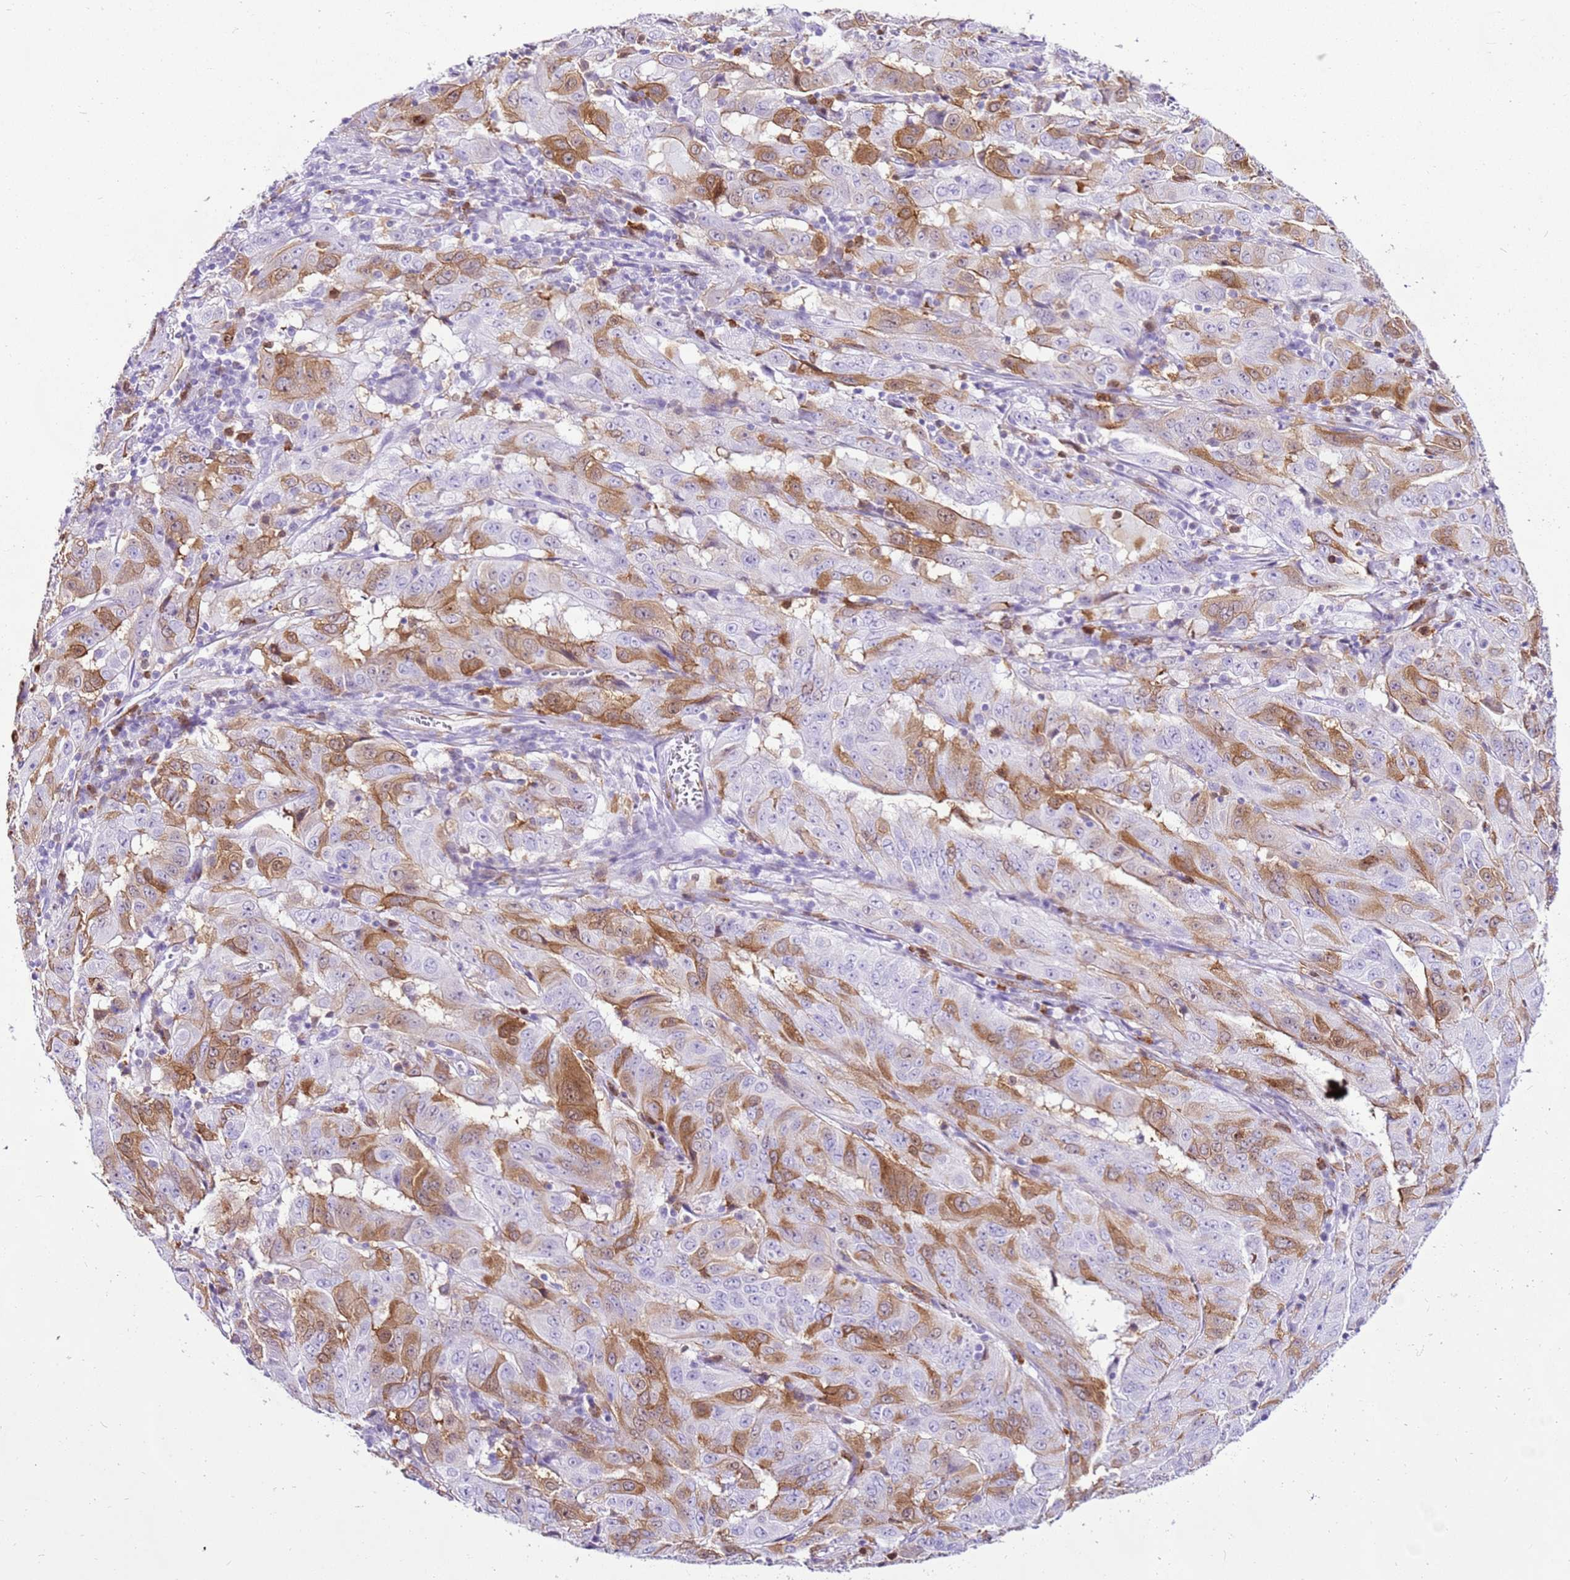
{"staining": {"intensity": "moderate", "quantity": "25%-75%", "location": "cytoplasmic/membranous"}, "tissue": "pancreatic cancer", "cell_type": "Tumor cells", "image_type": "cancer", "snomed": [{"axis": "morphology", "description": "Adenocarcinoma, NOS"}, {"axis": "topography", "description": "Pancreas"}], "caption": "This micrograph shows IHC staining of pancreatic cancer, with medium moderate cytoplasmic/membranous staining in about 25%-75% of tumor cells.", "gene": "SPC25", "patient": {"sex": "male", "age": 63}}